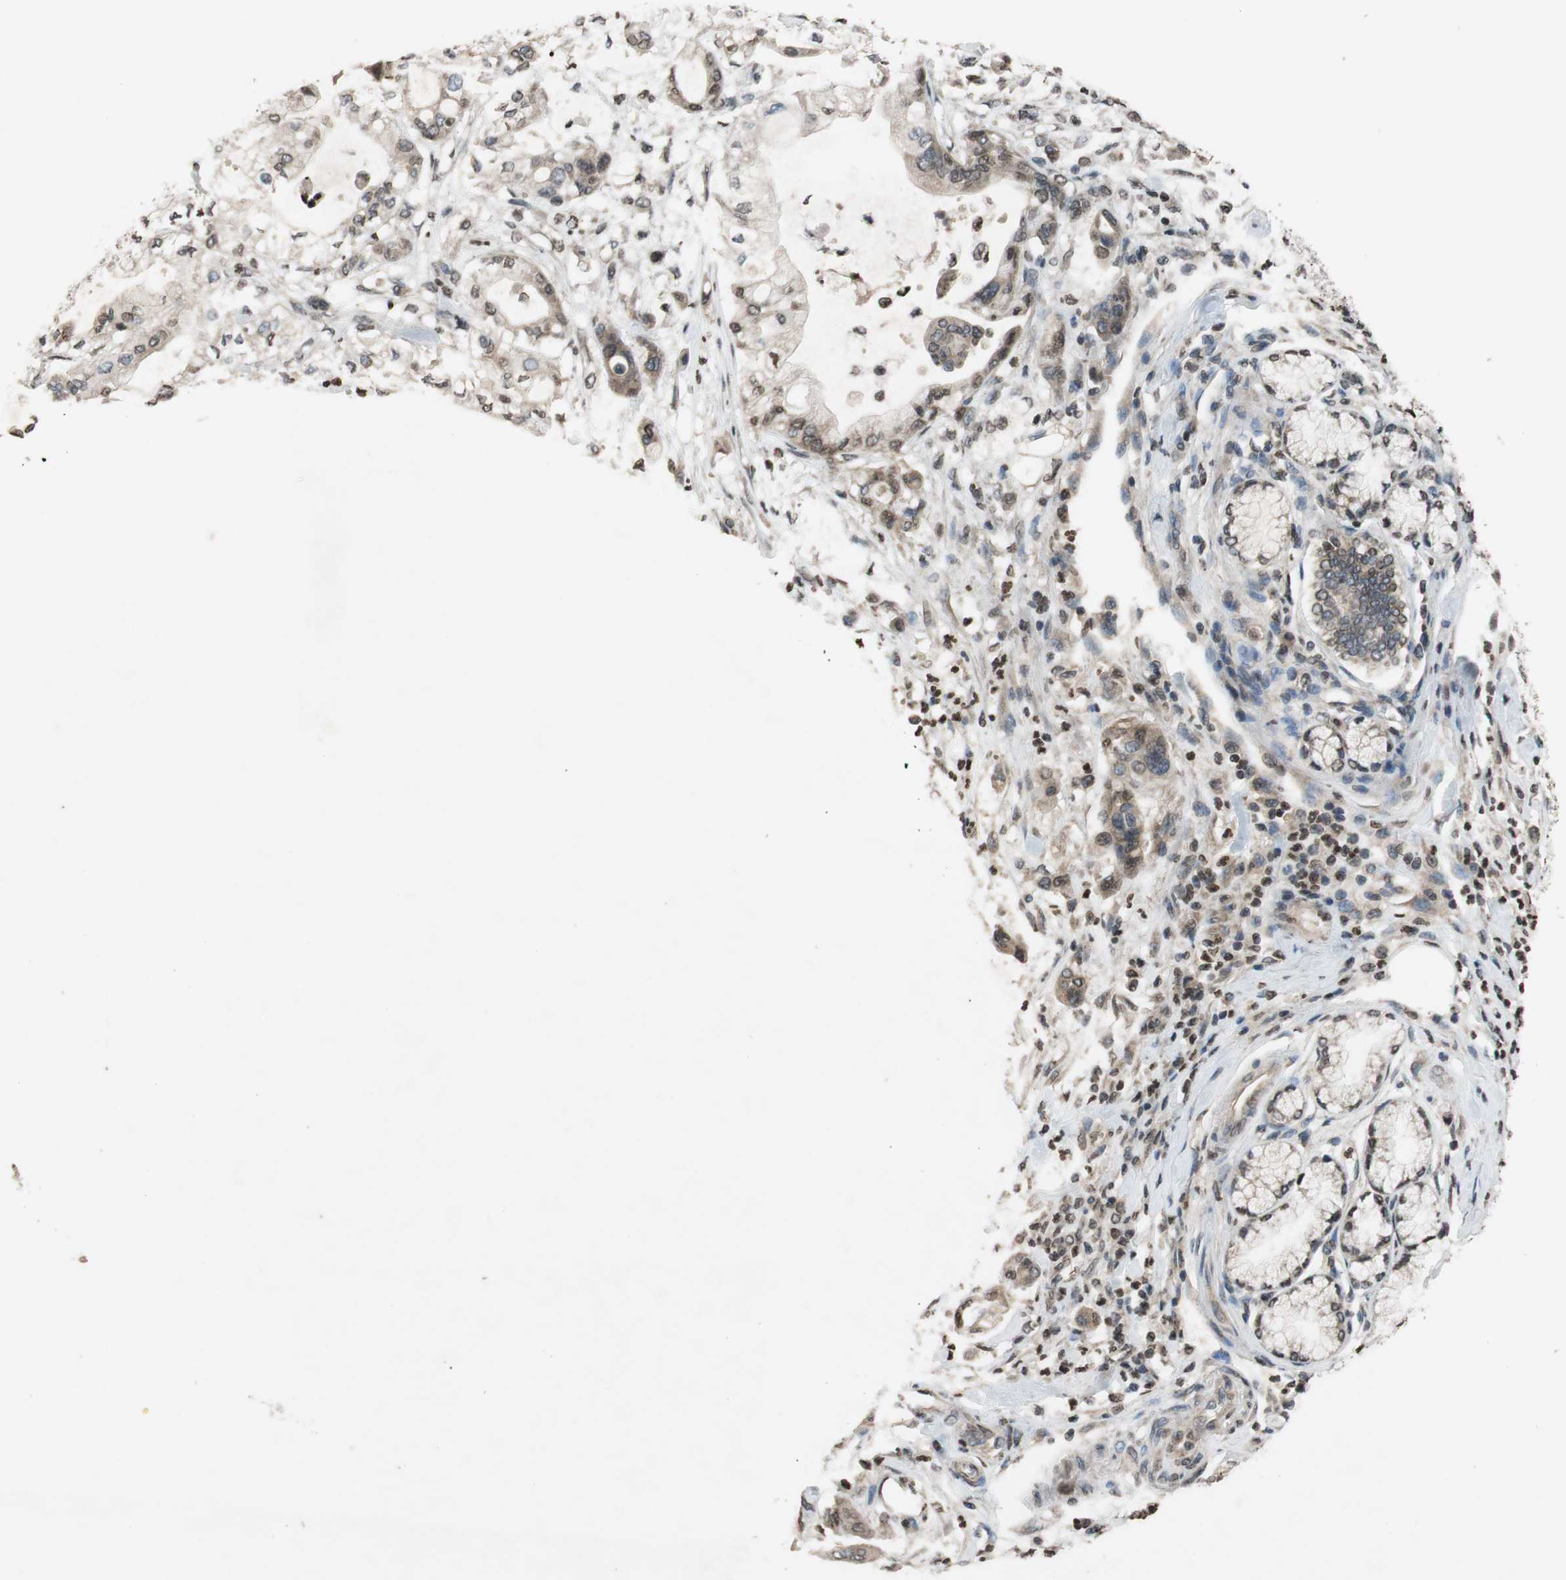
{"staining": {"intensity": "weak", "quantity": "<25%", "location": "cytoplasmic/membranous,nuclear"}, "tissue": "pancreatic cancer", "cell_type": "Tumor cells", "image_type": "cancer", "snomed": [{"axis": "morphology", "description": "Adenocarcinoma, NOS"}, {"axis": "morphology", "description": "Adenocarcinoma, metastatic, NOS"}, {"axis": "topography", "description": "Lymph node"}, {"axis": "topography", "description": "Pancreas"}, {"axis": "topography", "description": "Duodenum"}], "caption": "Immunohistochemical staining of human pancreatic adenocarcinoma reveals no significant staining in tumor cells.", "gene": "MCM6", "patient": {"sex": "female", "age": 64}}